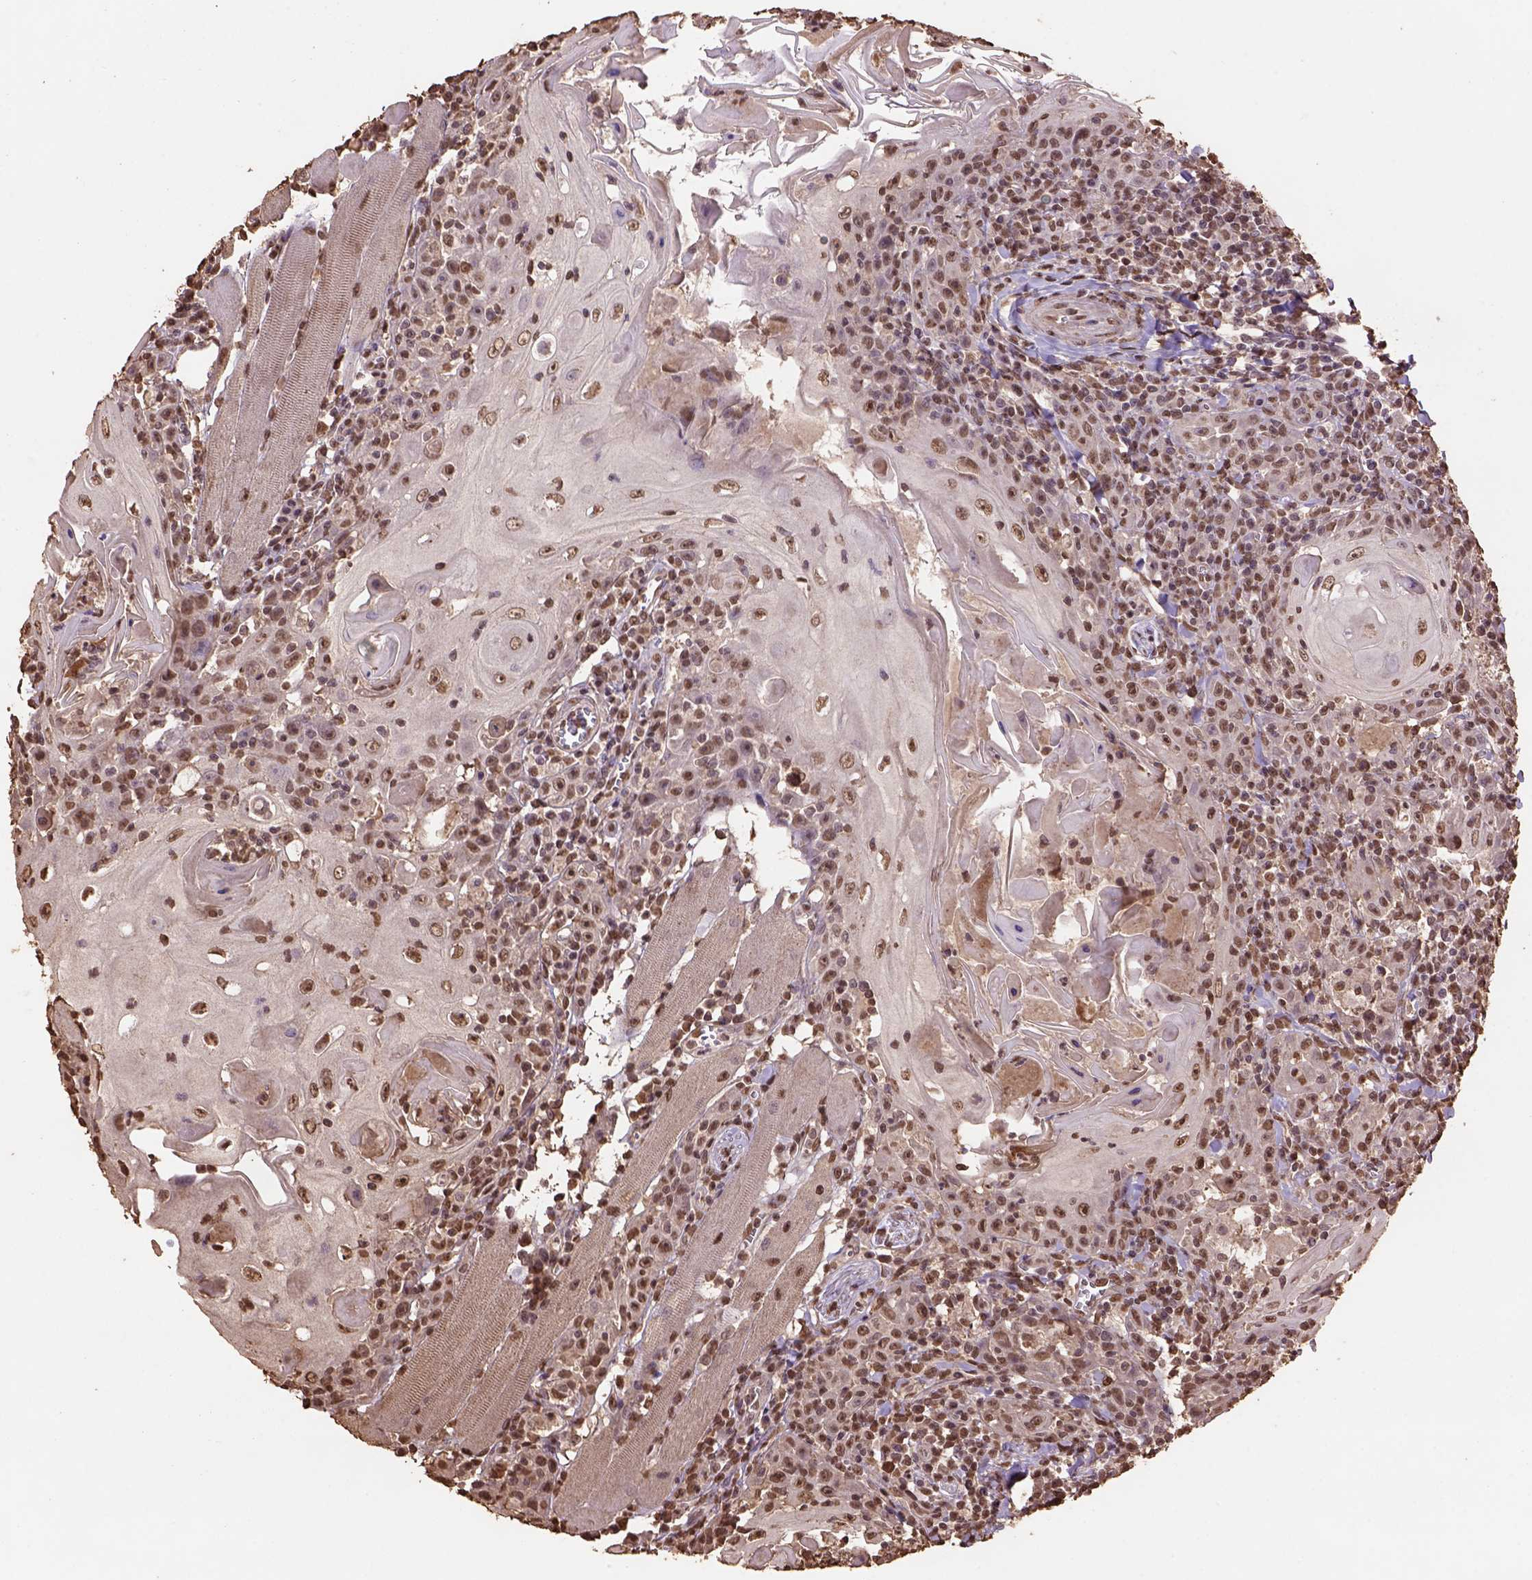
{"staining": {"intensity": "moderate", "quantity": ">75%", "location": "nuclear"}, "tissue": "head and neck cancer", "cell_type": "Tumor cells", "image_type": "cancer", "snomed": [{"axis": "morphology", "description": "Squamous cell carcinoma, NOS"}, {"axis": "topography", "description": "Head-Neck"}], "caption": "Head and neck cancer was stained to show a protein in brown. There is medium levels of moderate nuclear expression in approximately >75% of tumor cells. The protein of interest is stained brown, and the nuclei are stained in blue (DAB (3,3'-diaminobenzidine) IHC with brightfield microscopy, high magnification).", "gene": "CSTF2T", "patient": {"sex": "male", "age": 52}}